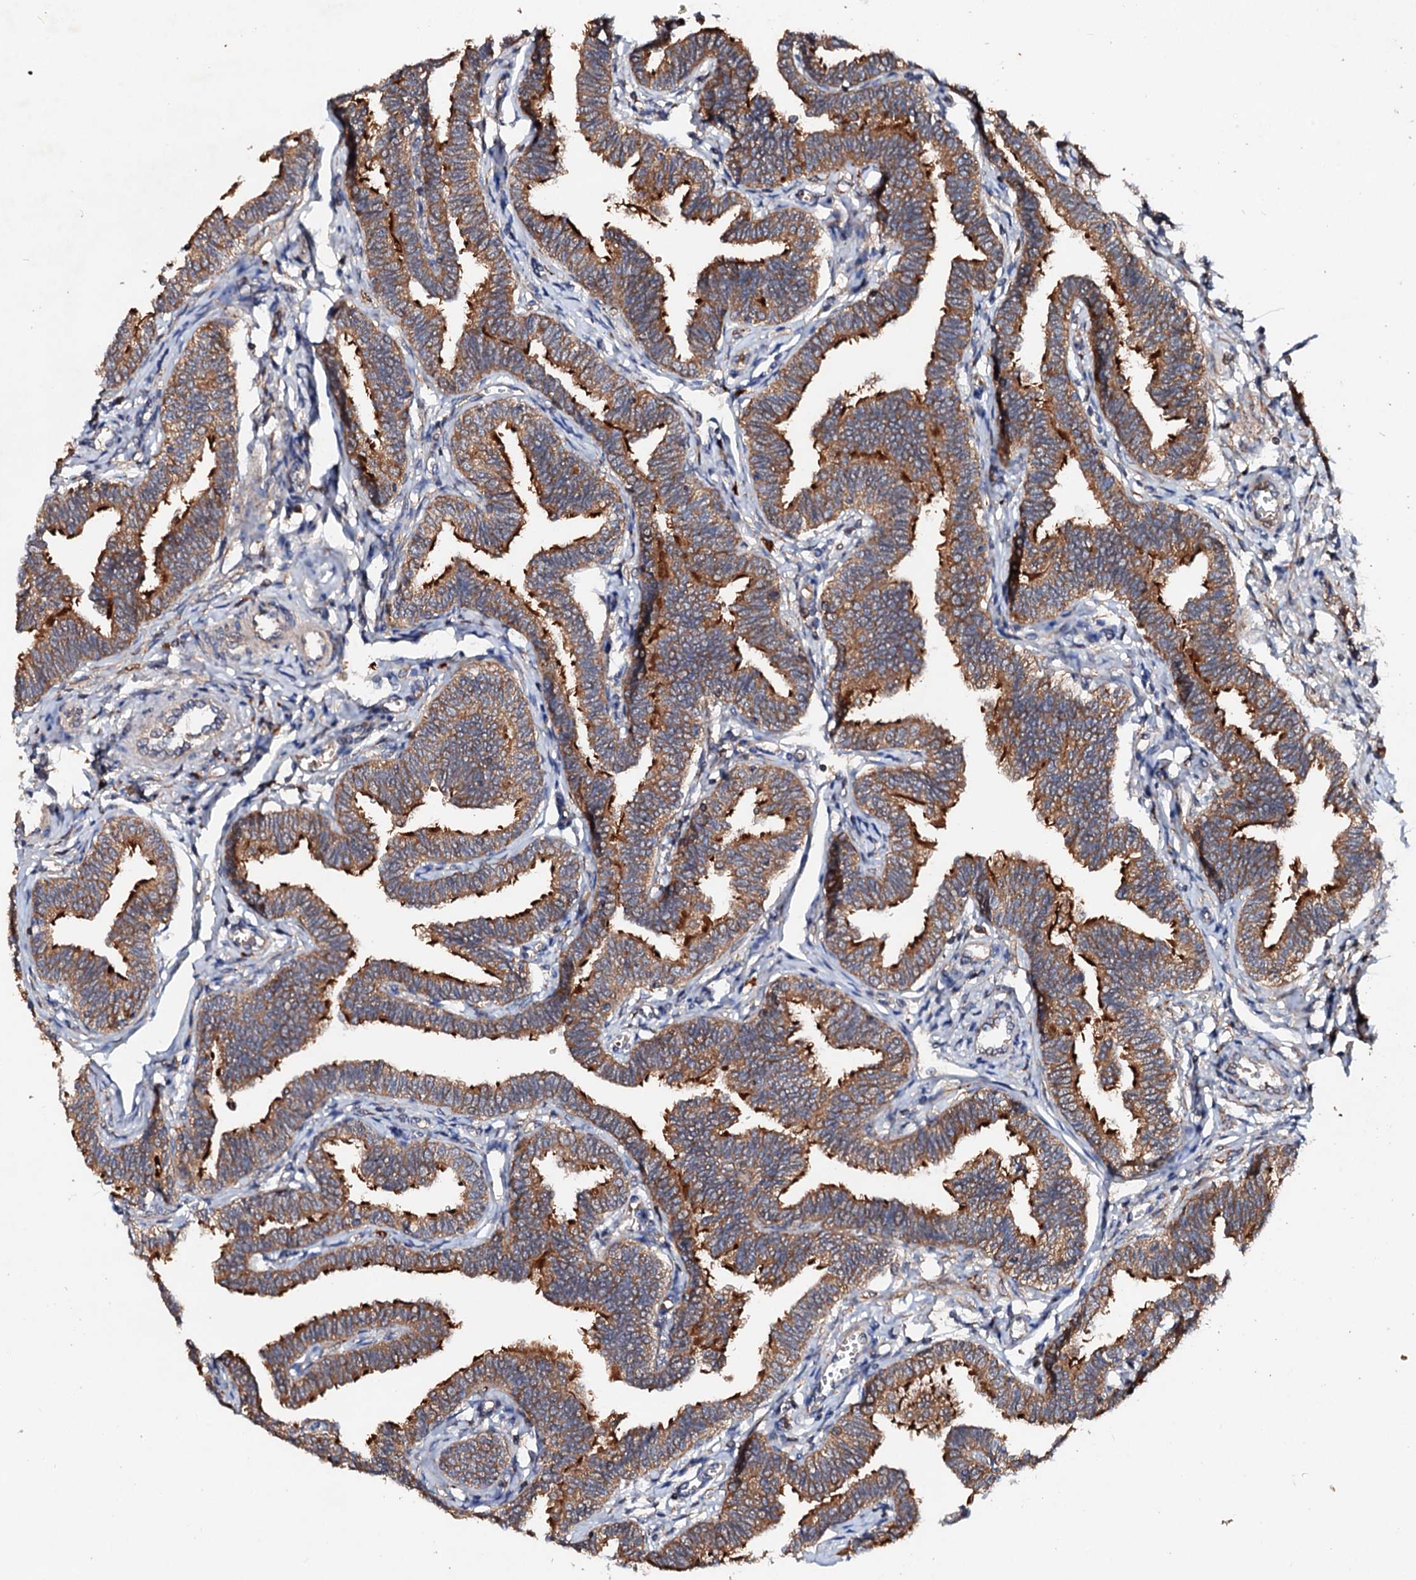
{"staining": {"intensity": "strong", "quantity": ">75%", "location": "cytoplasmic/membranous"}, "tissue": "fallopian tube", "cell_type": "Glandular cells", "image_type": "normal", "snomed": [{"axis": "morphology", "description": "Normal tissue, NOS"}, {"axis": "topography", "description": "Fallopian tube"}, {"axis": "topography", "description": "Ovary"}], "caption": "Immunohistochemical staining of unremarkable human fallopian tube shows >75% levels of strong cytoplasmic/membranous protein positivity in about >75% of glandular cells.", "gene": "EXTL1", "patient": {"sex": "female", "age": 23}}